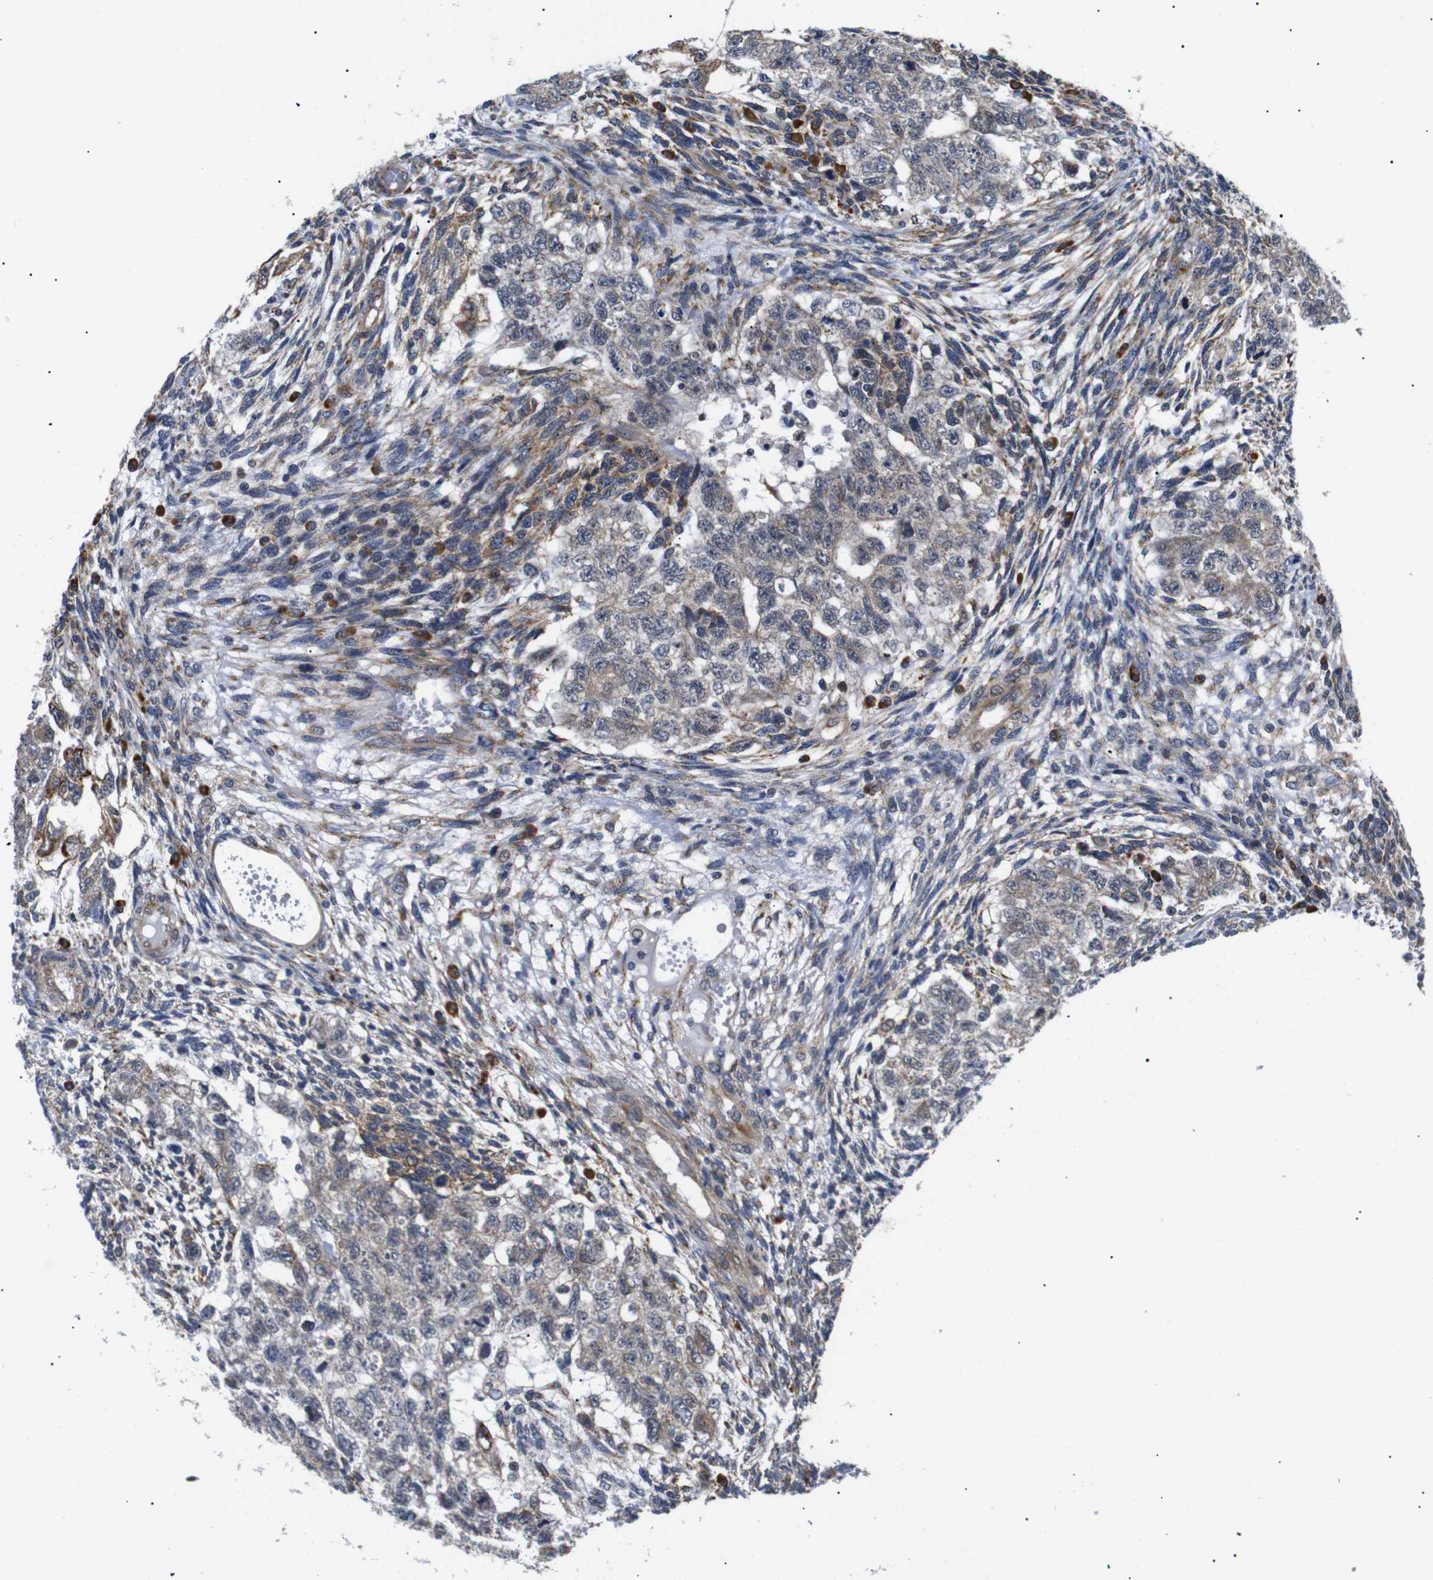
{"staining": {"intensity": "weak", "quantity": ">75%", "location": "cytoplasmic/membranous"}, "tissue": "testis cancer", "cell_type": "Tumor cells", "image_type": "cancer", "snomed": [{"axis": "morphology", "description": "Normal tissue, NOS"}, {"axis": "morphology", "description": "Carcinoma, Embryonal, NOS"}, {"axis": "topography", "description": "Testis"}], "caption": "Immunohistochemical staining of embryonal carcinoma (testis) demonstrates weak cytoplasmic/membranous protein positivity in about >75% of tumor cells.", "gene": "KANK4", "patient": {"sex": "male", "age": 36}}